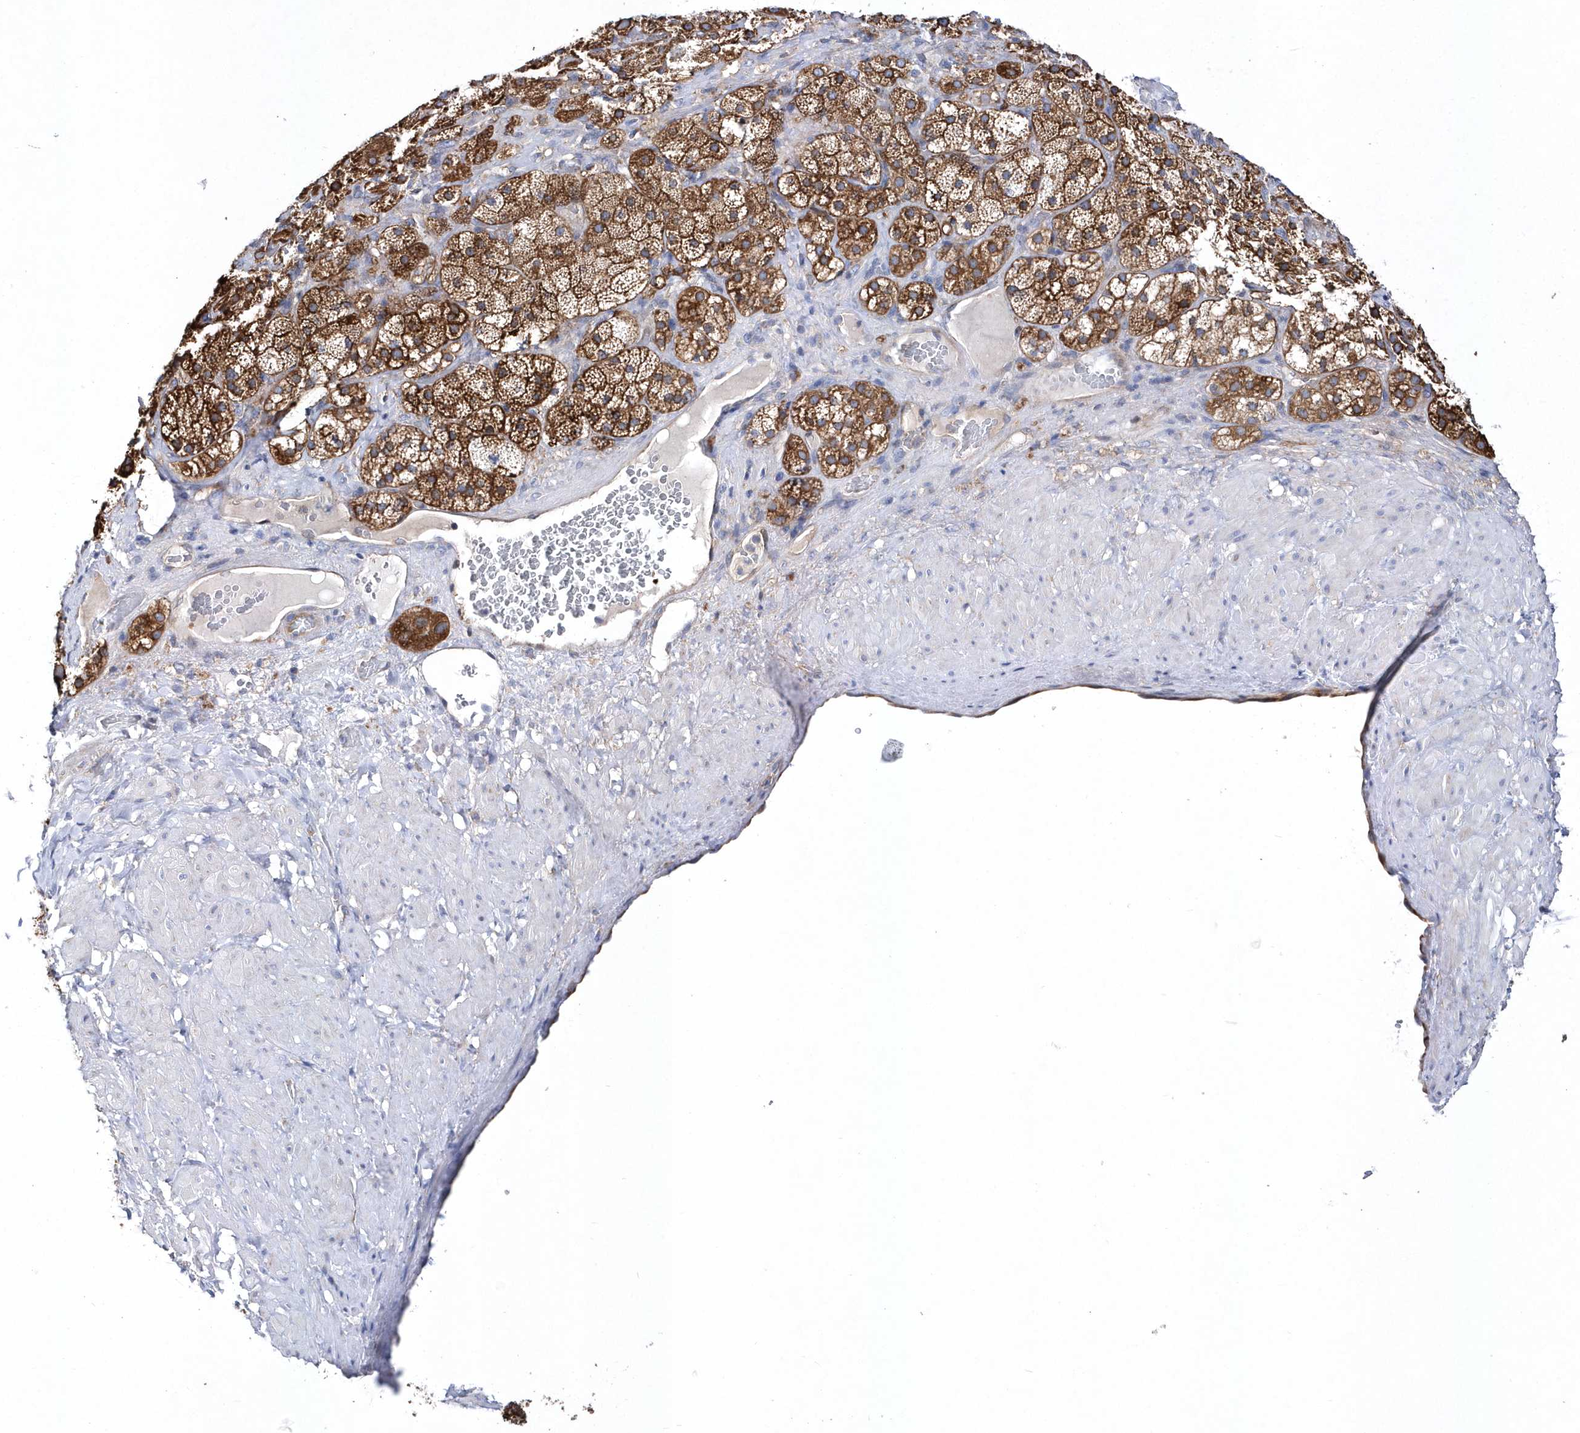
{"staining": {"intensity": "strong", "quantity": ">75%", "location": "cytoplasmic/membranous"}, "tissue": "adrenal gland", "cell_type": "Glandular cells", "image_type": "normal", "snomed": [{"axis": "morphology", "description": "Normal tissue, NOS"}, {"axis": "topography", "description": "Adrenal gland"}], "caption": "Strong cytoplasmic/membranous protein staining is identified in approximately >75% of glandular cells in adrenal gland.", "gene": "JKAMP", "patient": {"sex": "male", "age": 57}}